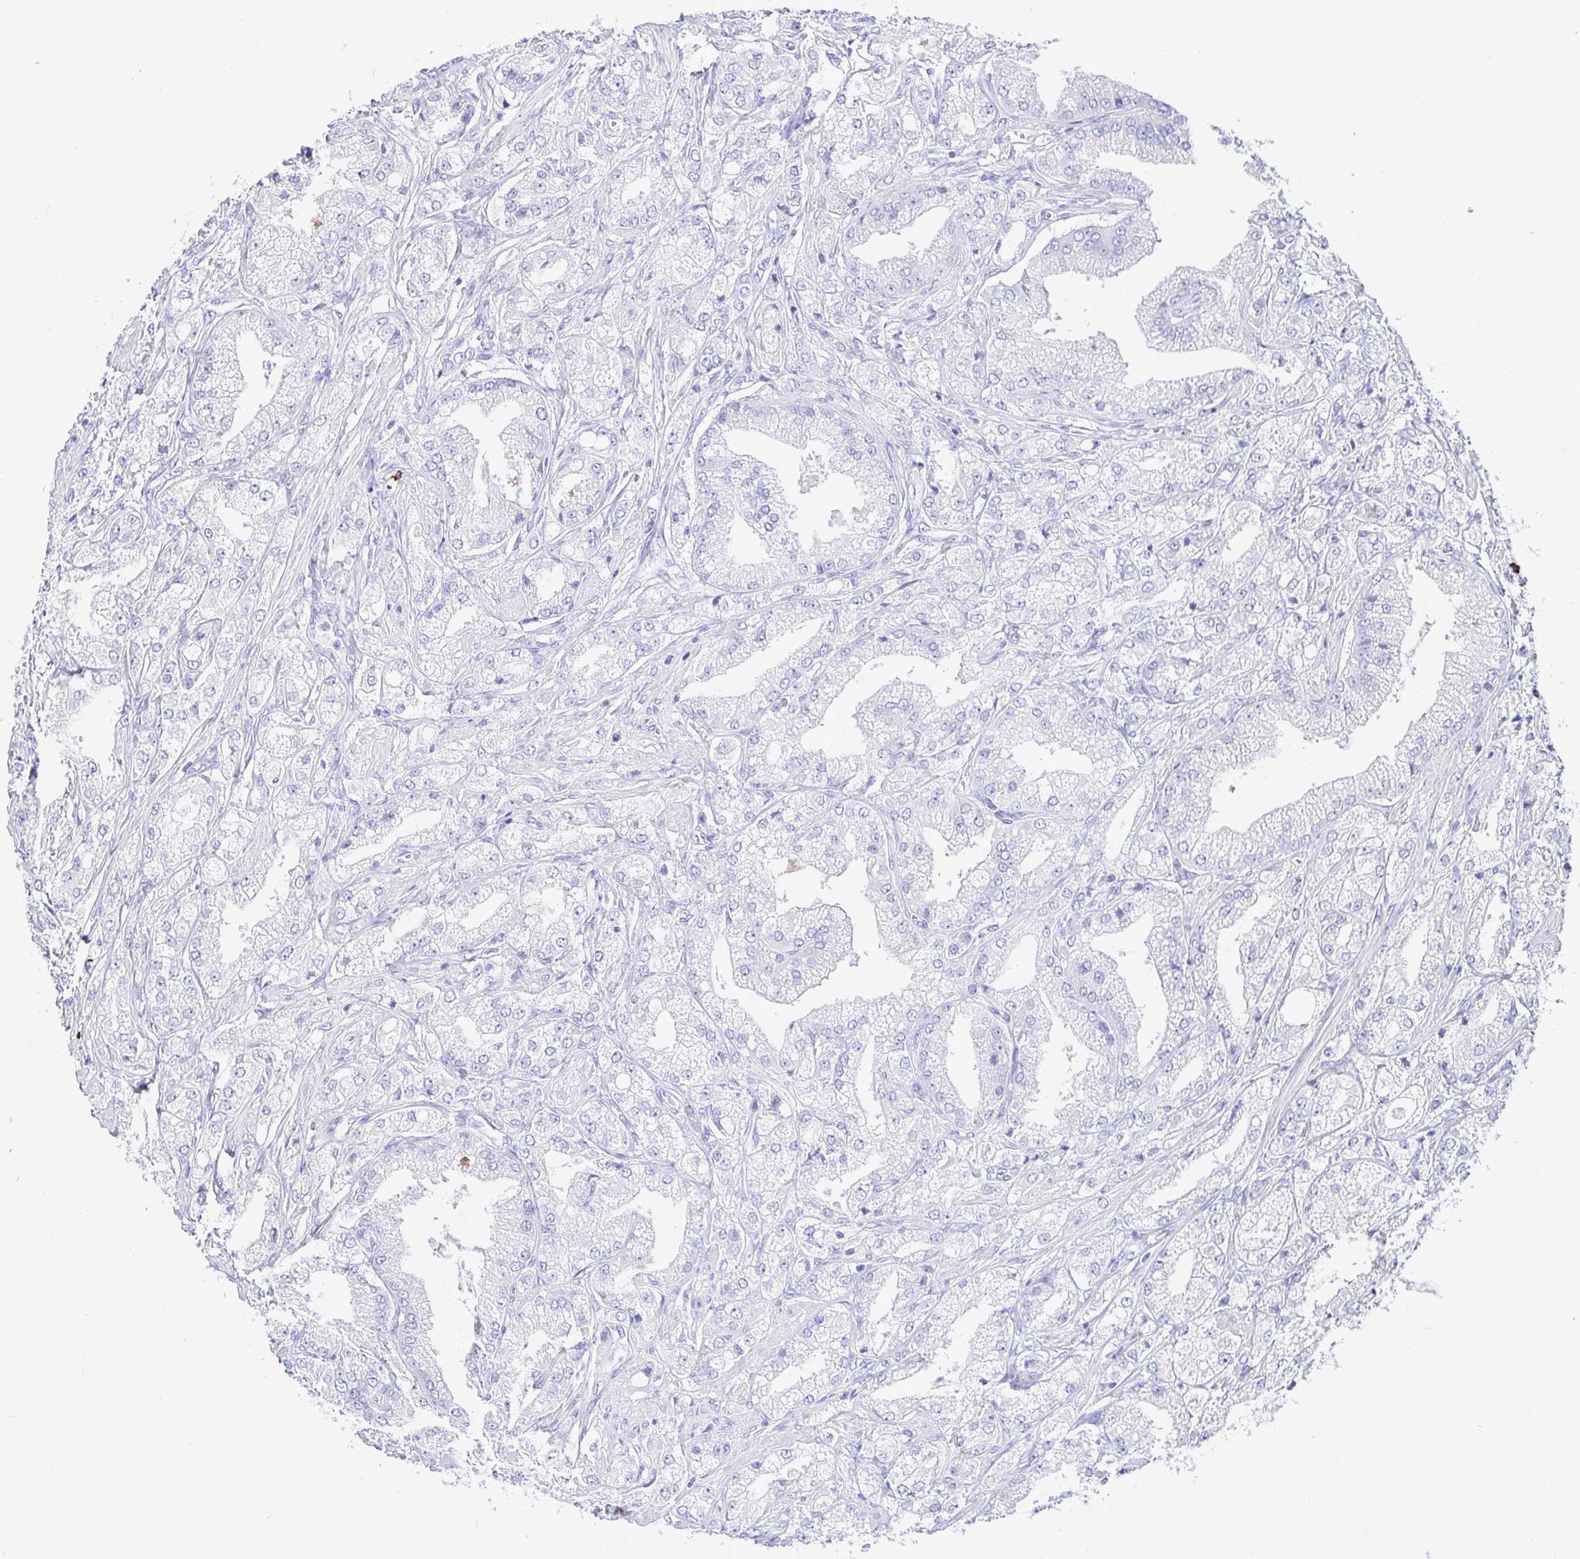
{"staining": {"intensity": "negative", "quantity": "none", "location": "none"}, "tissue": "prostate cancer", "cell_type": "Tumor cells", "image_type": "cancer", "snomed": [{"axis": "morphology", "description": "Adenocarcinoma, High grade"}, {"axis": "topography", "description": "Prostate"}], "caption": "There is no significant staining in tumor cells of prostate high-grade adenocarcinoma.", "gene": "CCDC62", "patient": {"sex": "male", "age": 61}}